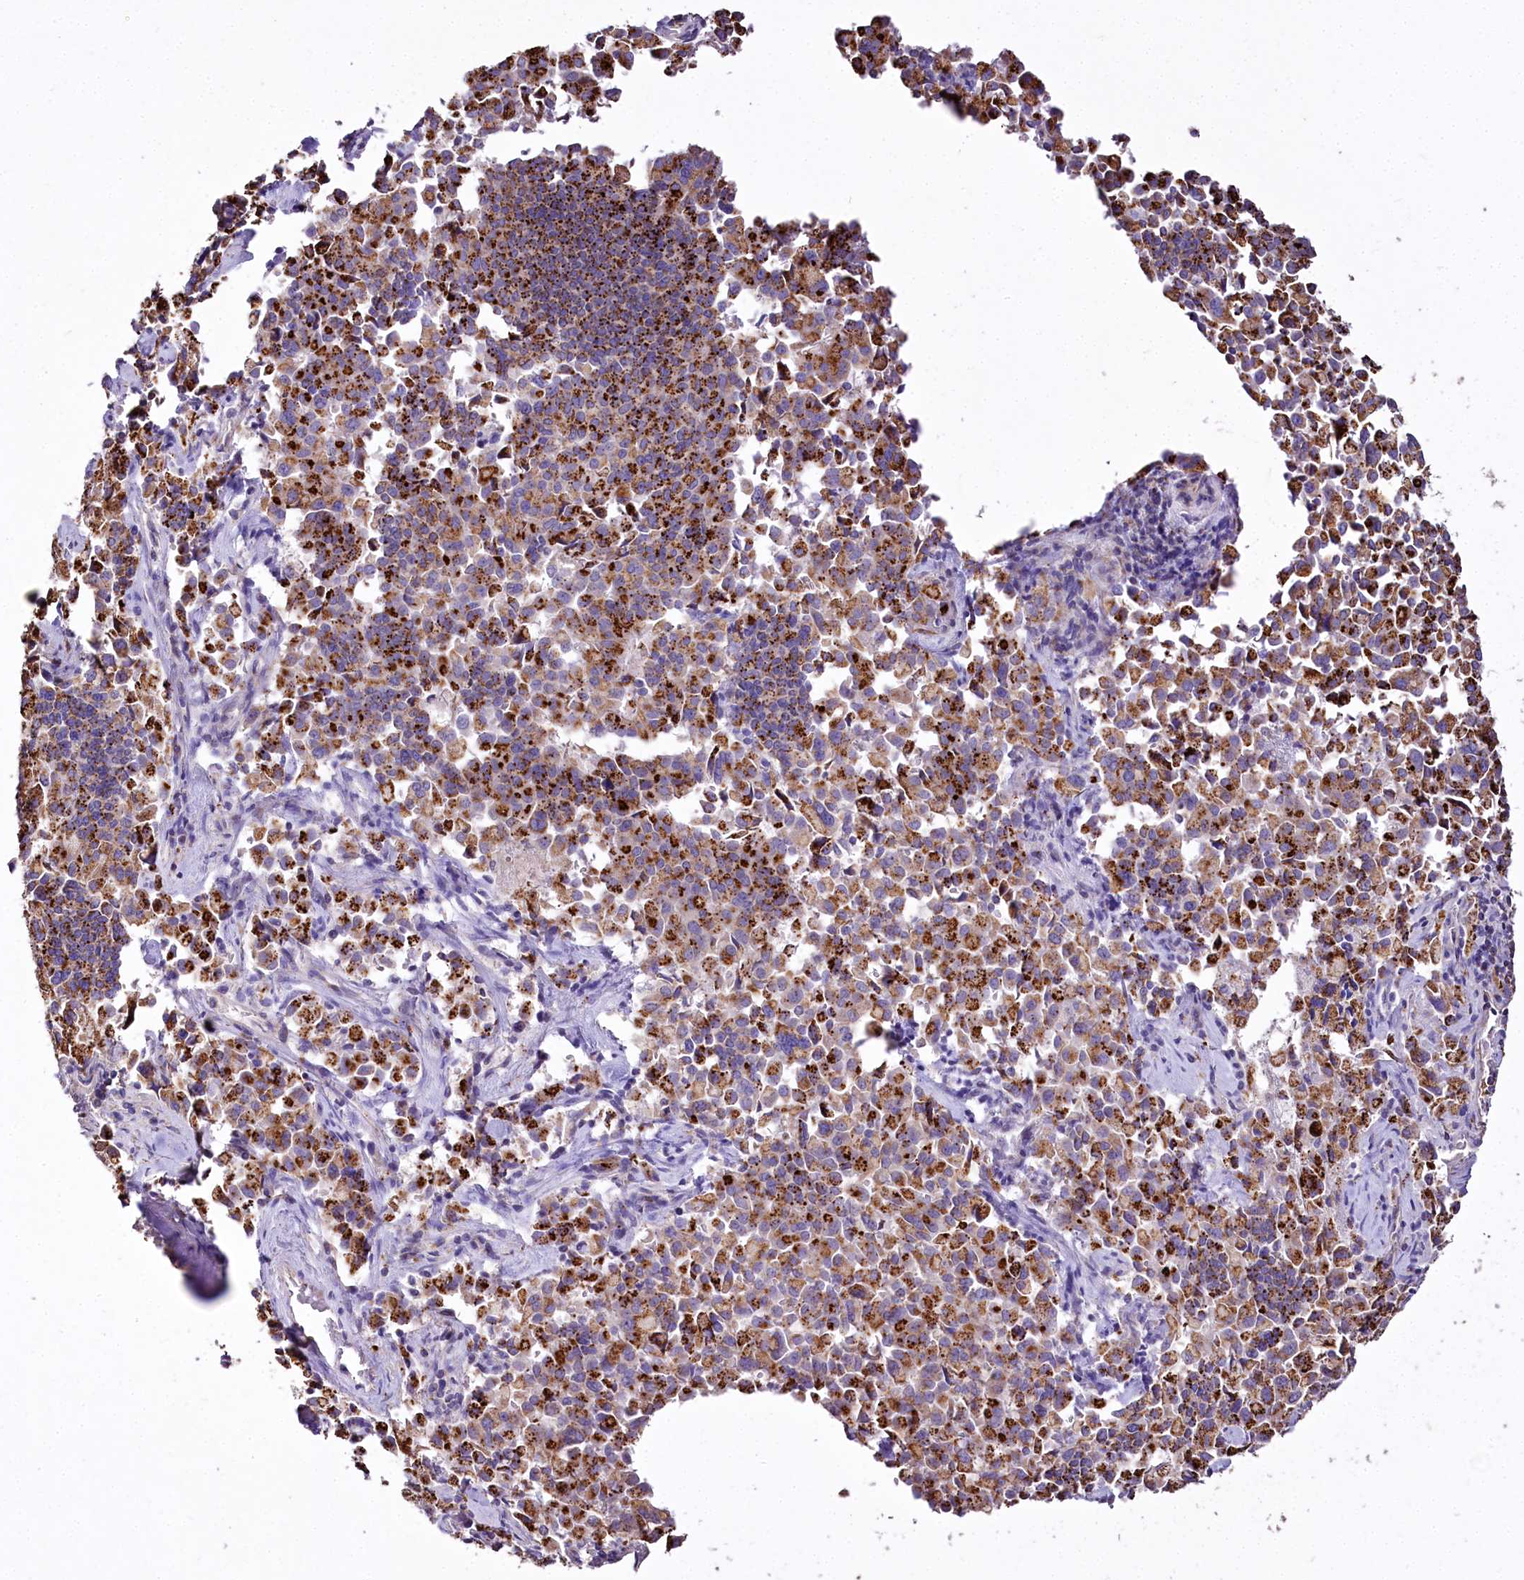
{"staining": {"intensity": "strong", "quantity": ">75%", "location": "cytoplasmic/membranous"}, "tissue": "pancreatic cancer", "cell_type": "Tumor cells", "image_type": "cancer", "snomed": [{"axis": "morphology", "description": "Adenocarcinoma, NOS"}, {"axis": "topography", "description": "Pancreas"}], "caption": "An immunohistochemistry micrograph of neoplastic tissue is shown. Protein staining in brown shows strong cytoplasmic/membranous positivity in adenocarcinoma (pancreatic) within tumor cells.", "gene": "PTER", "patient": {"sex": "male", "age": 65}}